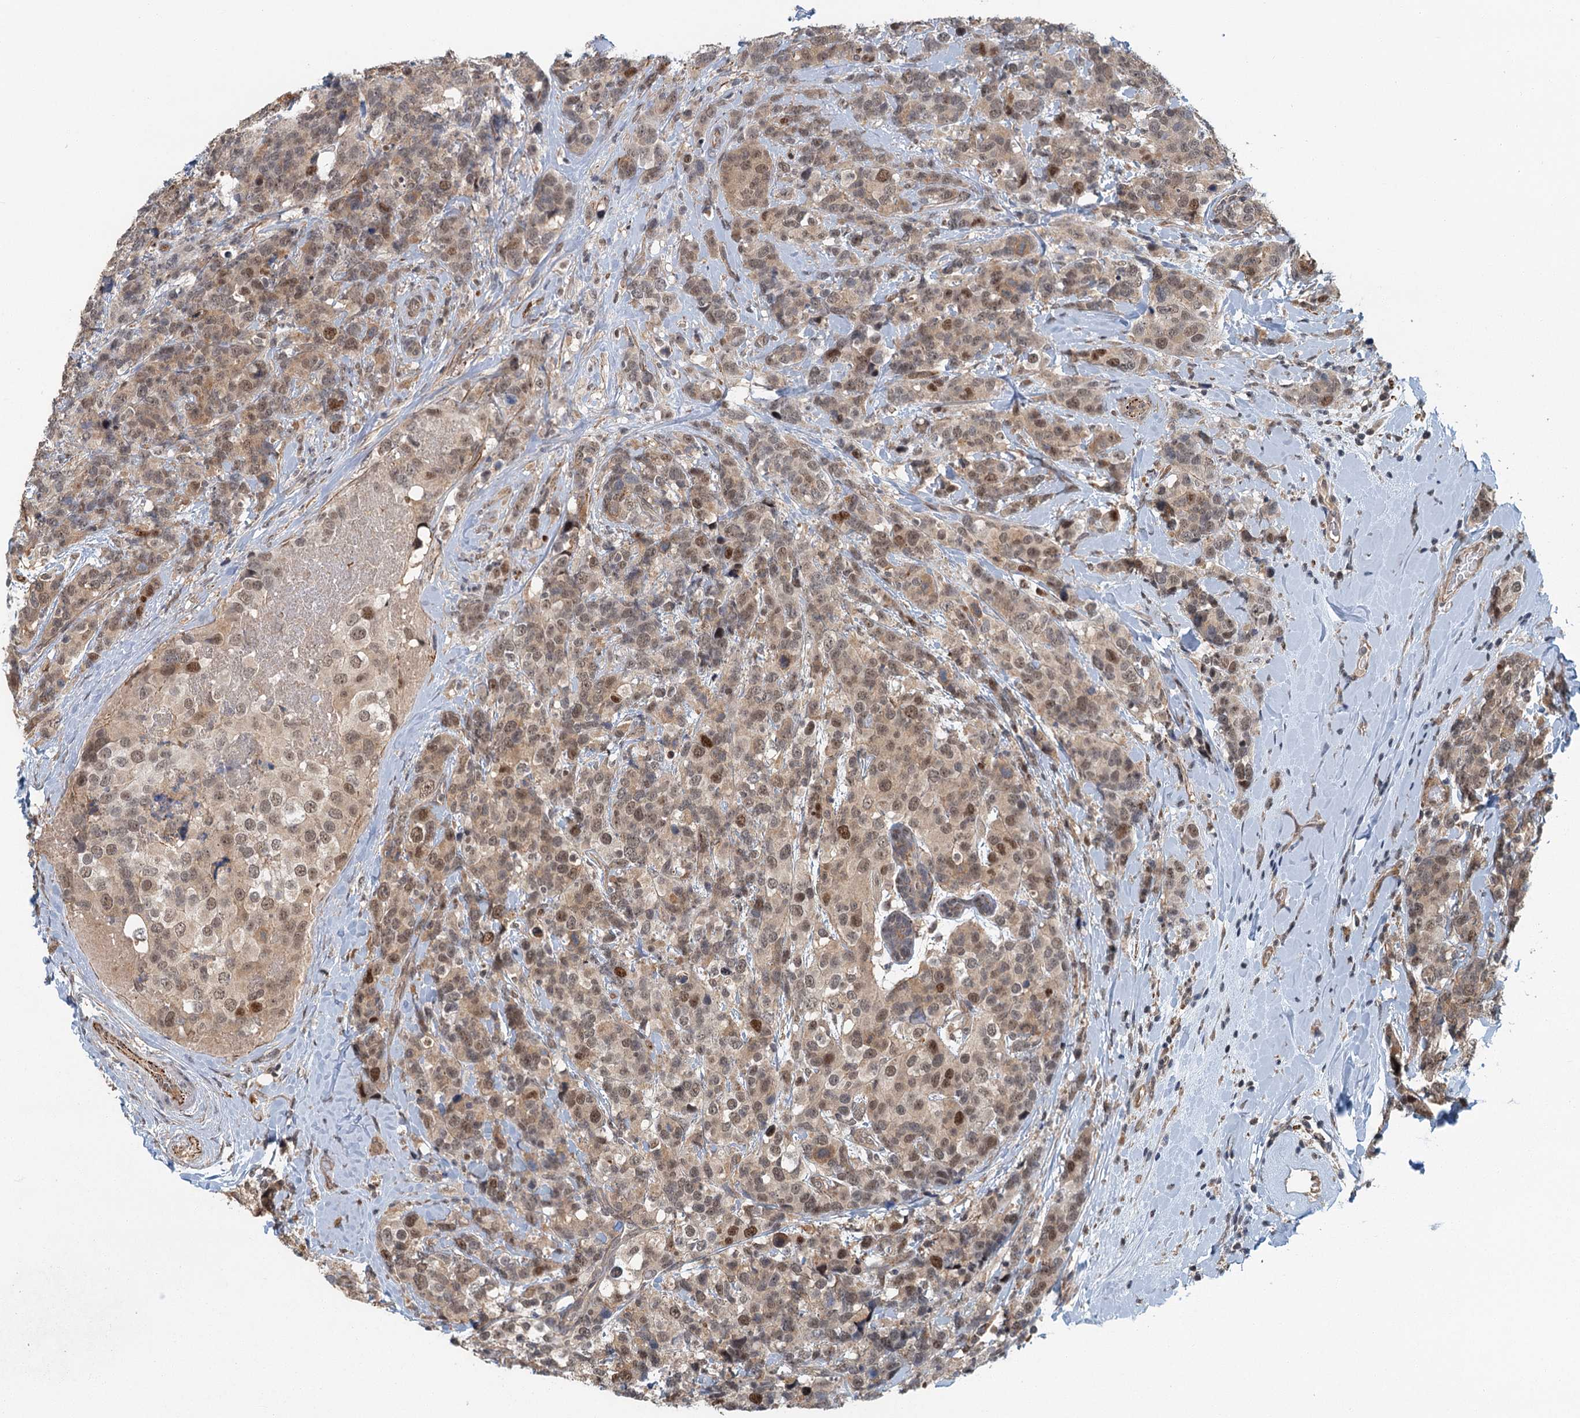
{"staining": {"intensity": "moderate", "quantity": ">75%", "location": "nuclear"}, "tissue": "breast cancer", "cell_type": "Tumor cells", "image_type": "cancer", "snomed": [{"axis": "morphology", "description": "Lobular carcinoma"}, {"axis": "topography", "description": "Breast"}], "caption": "Protein staining shows moderate nuclear staining in approximately >75% of tumor cells in breast lobular carcinoma.", "gene": "TAS2R42", "patient": {"sex": "female", "age": 59}}